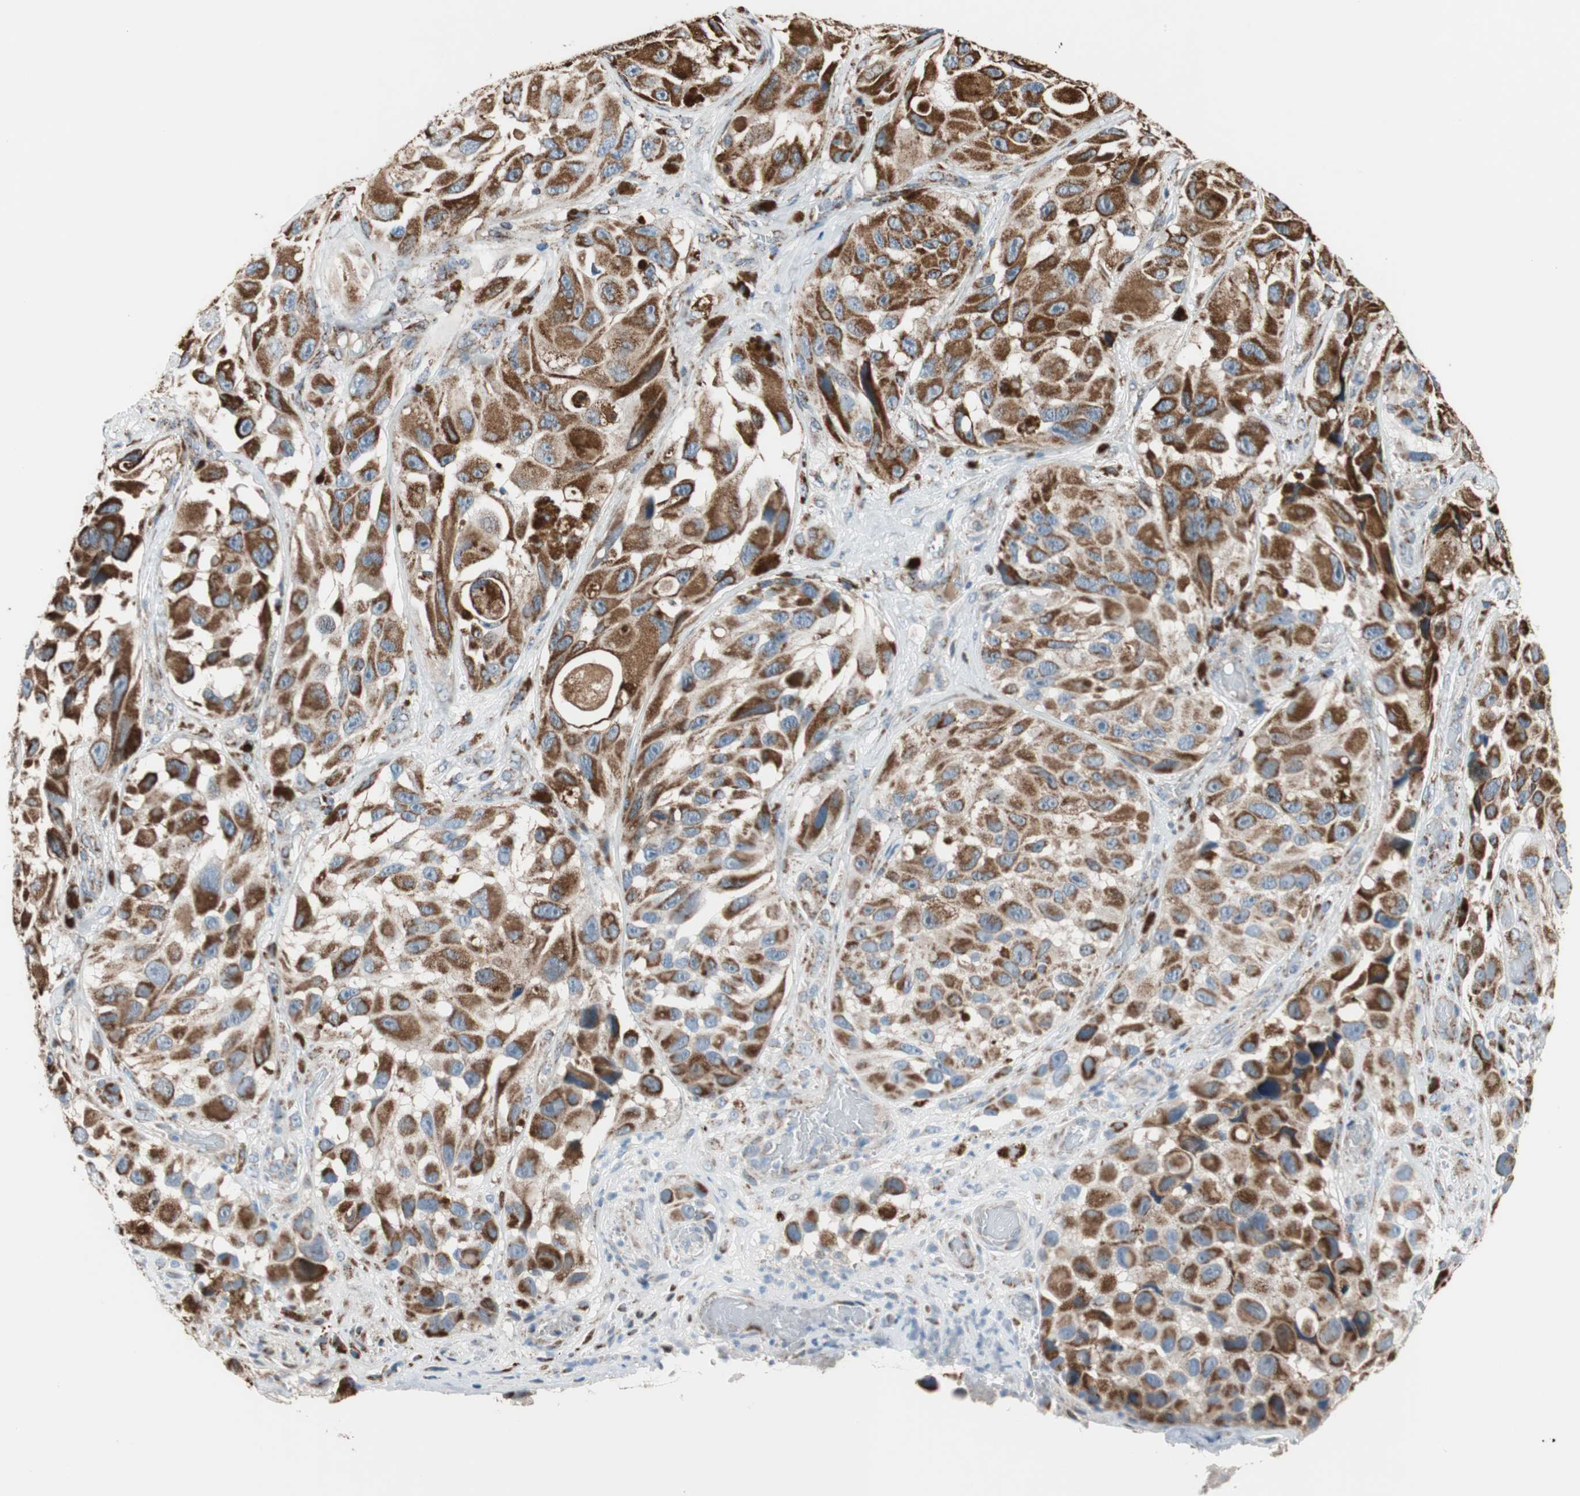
{"staining": {"intensity": "strong", "quantity": ">75%", "location": "cytoplasmic/membranous"}, "tissue": "melanoma", "cell_type": "Tumor cells", "image_type": "cancer", "snomed": [{"axis": "morphology", "description": "Malignant melanoma, NOS"}, {"axis": "topography", "description": "Skin"}], "caption": "Strong cytoplasmic/membranous expression for a protein is identified in approximately >75% of tumor cells of malignant melanoma using immunohistochemistry.", "gene": "PCSK4", "patient": {"sex": "female", "age": 73}}